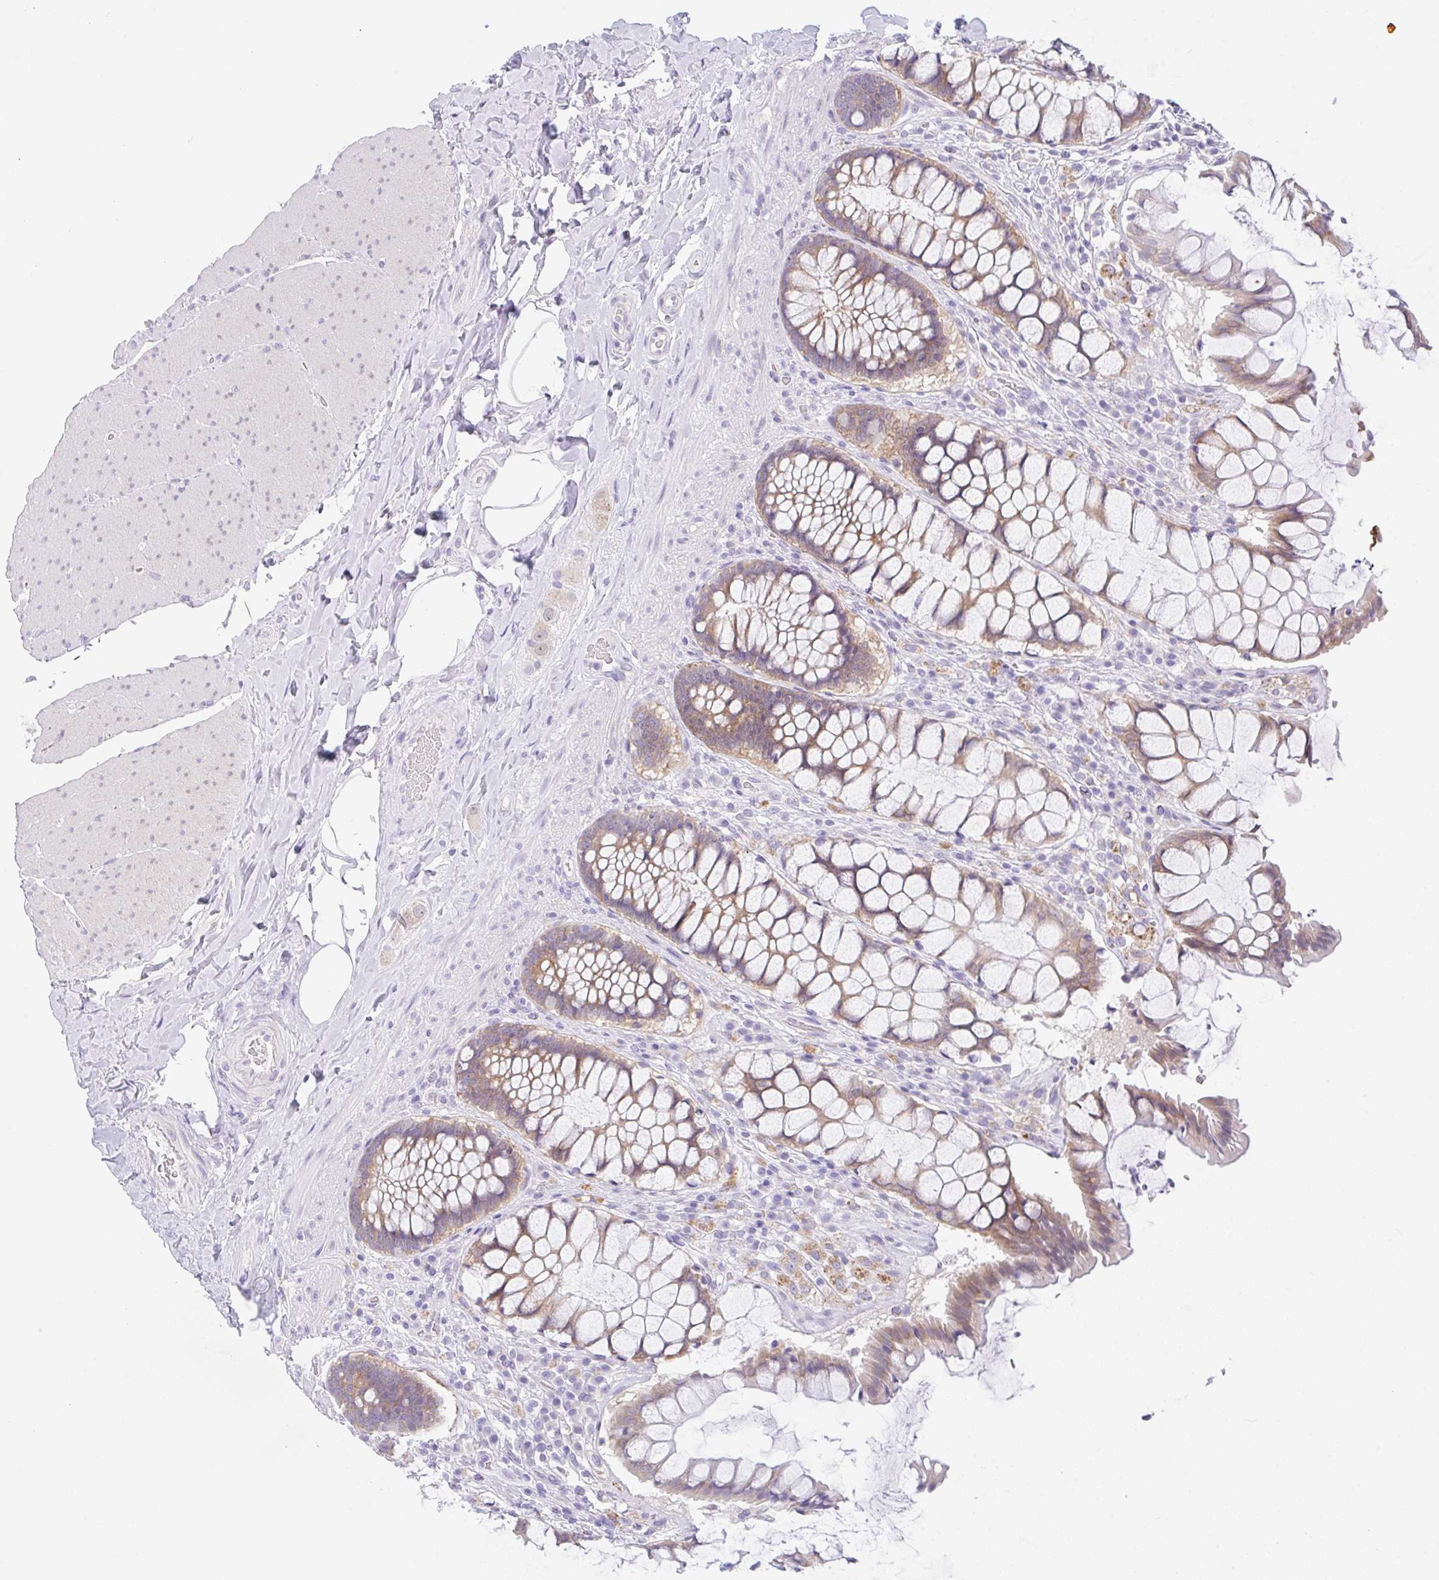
{"staining": {"intensity": "moderate", "quantity": ">75%", "location": "cytoplasmic/membranous"}, "tissue": "rectum", "cell_type": "Glandular cells", "image_type": "normal", "snomed": [{"axis": "morphology", "description": "Normal tissue, NOS"}, {"axis": "topography", "description": "Rectum"}], "caption": "Moderate cytoplasmic/membranous staining is present in about >75% of glandular cells in benign rectum.", "gene": "TRAF4", "patient": {"sex": "female", "age": 58}}